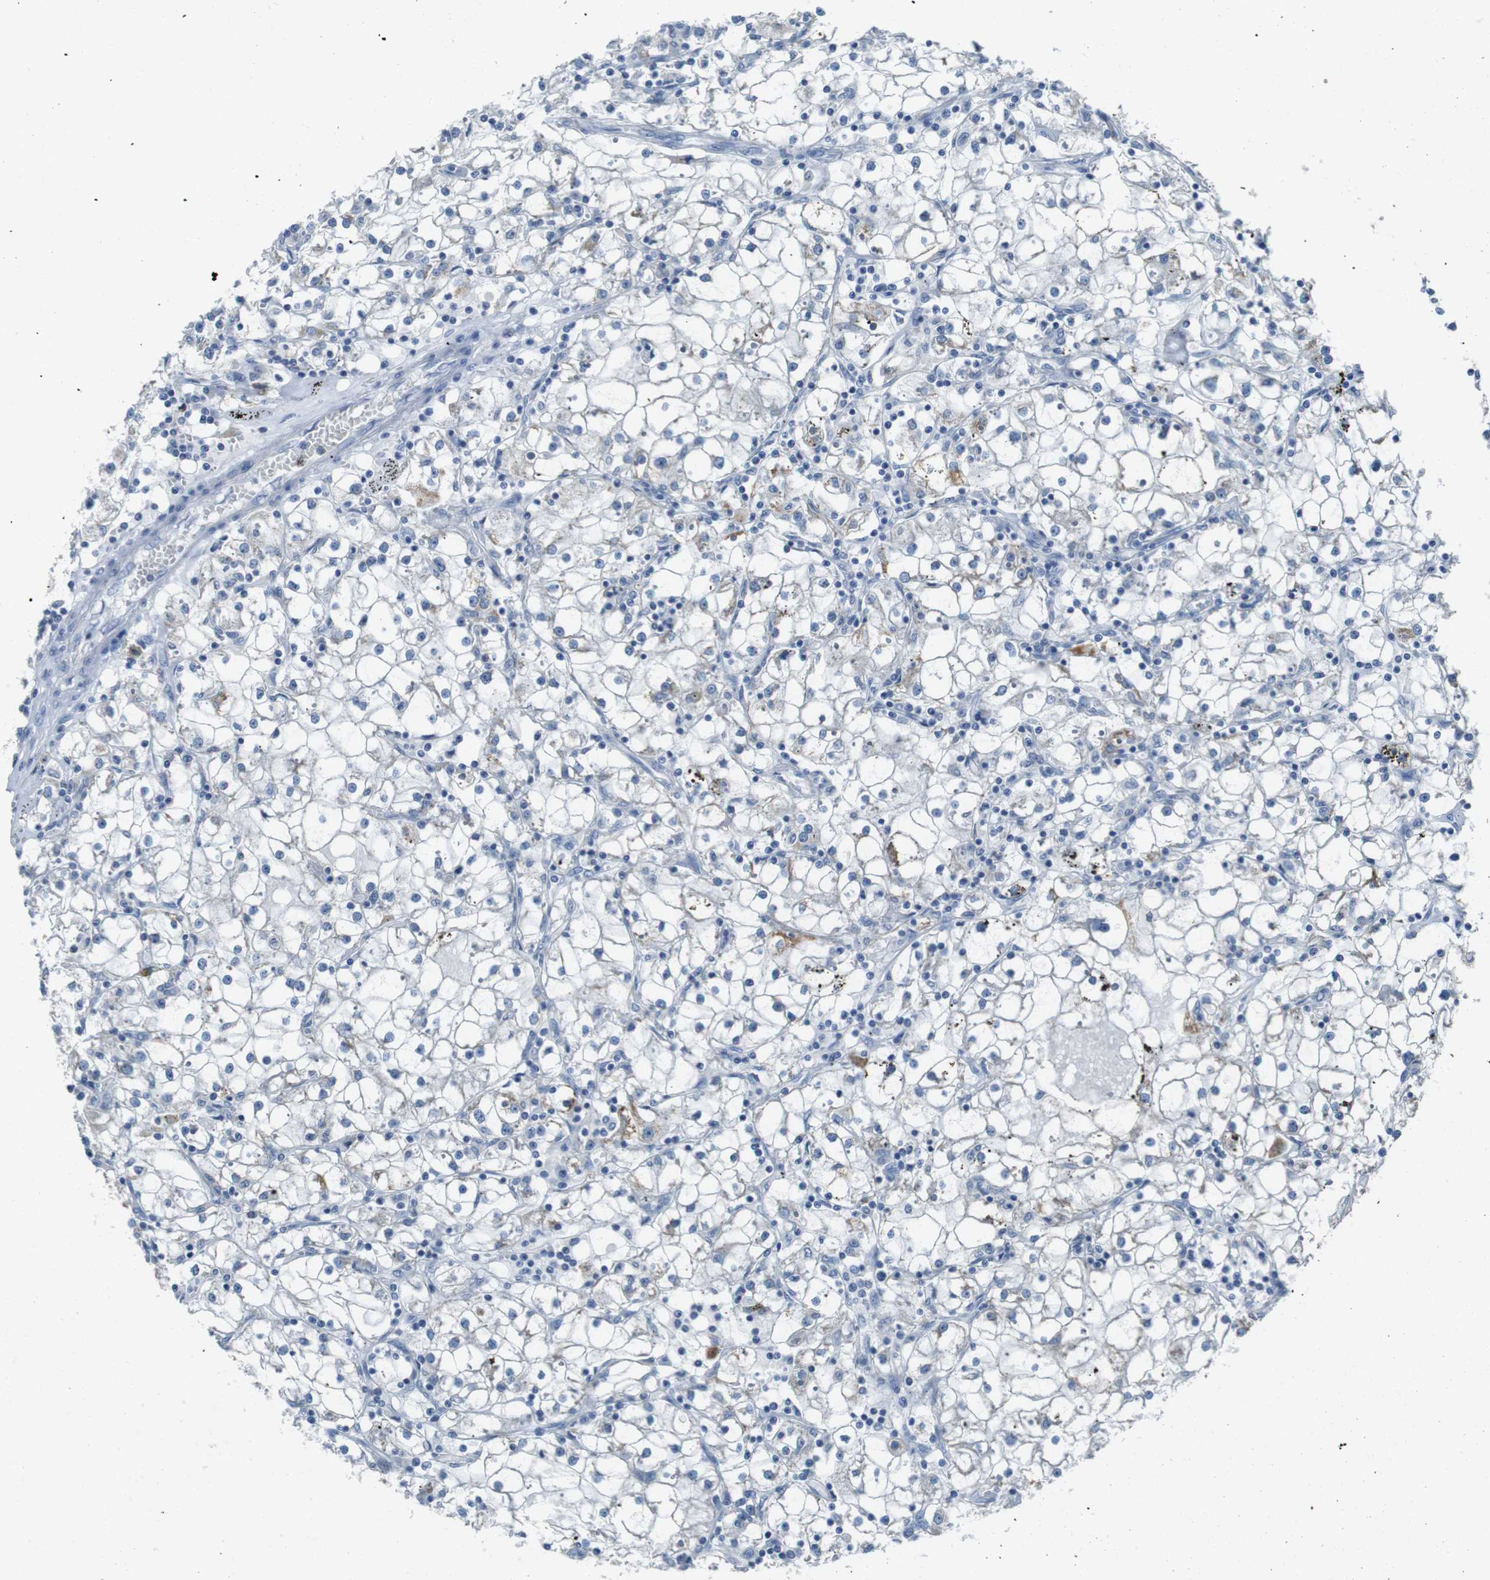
{"staining": {"intensity": "negative", "quantity": "none", "location": "none"}, "tissue": "renal cancer", "cell_type": "Tumor cells", "image_type": "cancer", "snomed": [{"axis": "morphology", "description": "Adenocarcinoma, NOS"}, {"axis": "topography", "description": "Kidney"}], "caption": "A photomicrograph of renal adenocarcinoma stained for a protein exhibits no brown staining in tumor cells.", "gene": "ENTPD7", "patient": {"sex": "male", "age": 56}}